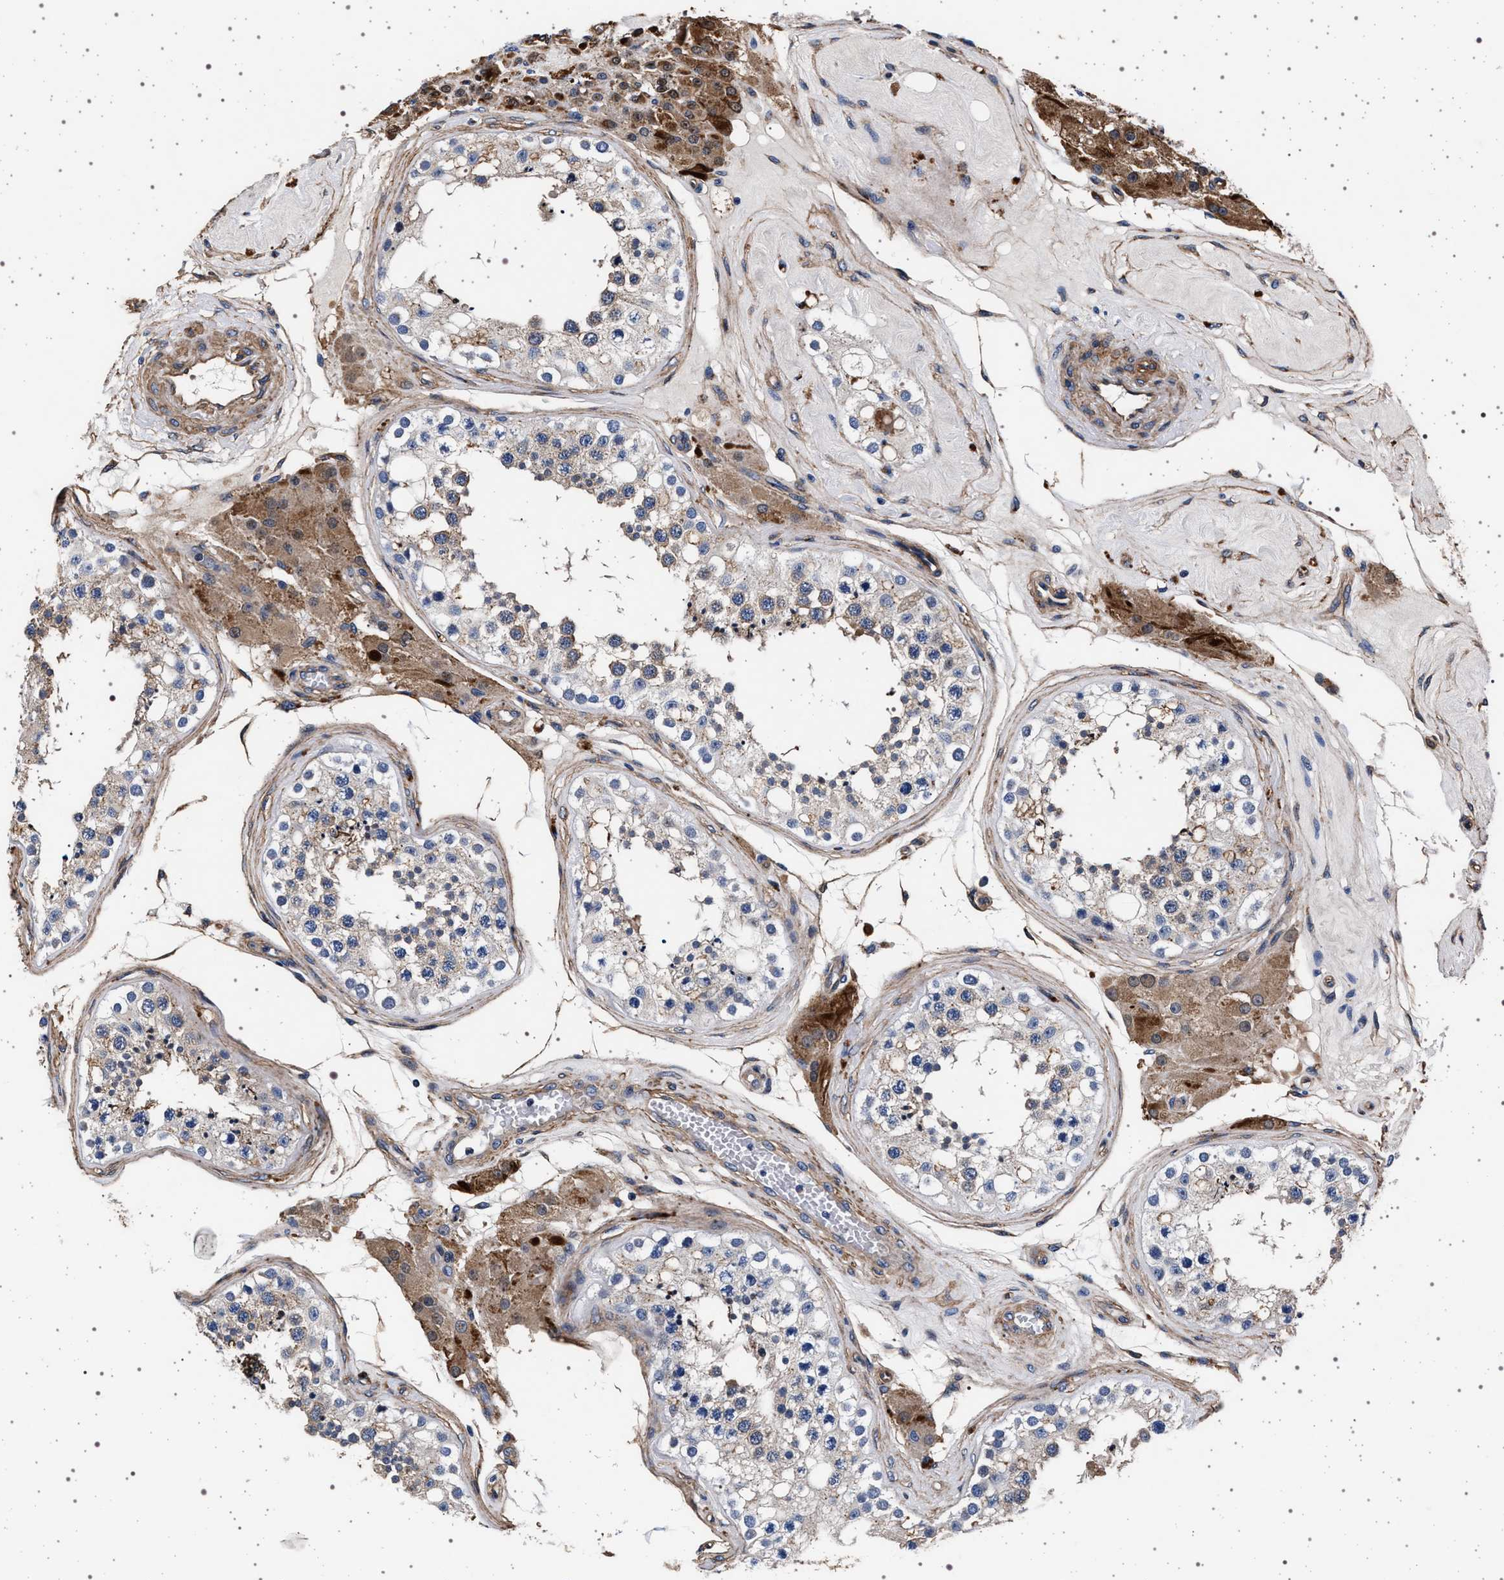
{"staining": {"intensity": "moderate", "quantity": "25%-75%", "location": "cytoplasmic/membranous"}, "tissue": "testis", "cell_type": "Cells in seminiferous ducts", "image_type": "normal", "snomed": [{"axis": "morphology", "description": "Normal tissue, NOS"}, {"axis": "topography", "description": "Testis"}], "caption": "Immunohistochemical staining of unremarkable testis displays moderate cytoplasmic/membranous protein staining in approximately 25%-75% of cells in seminiferous ducts.", "gene": "KCNK6", "patient": {"sex": "male", "age": 68}}